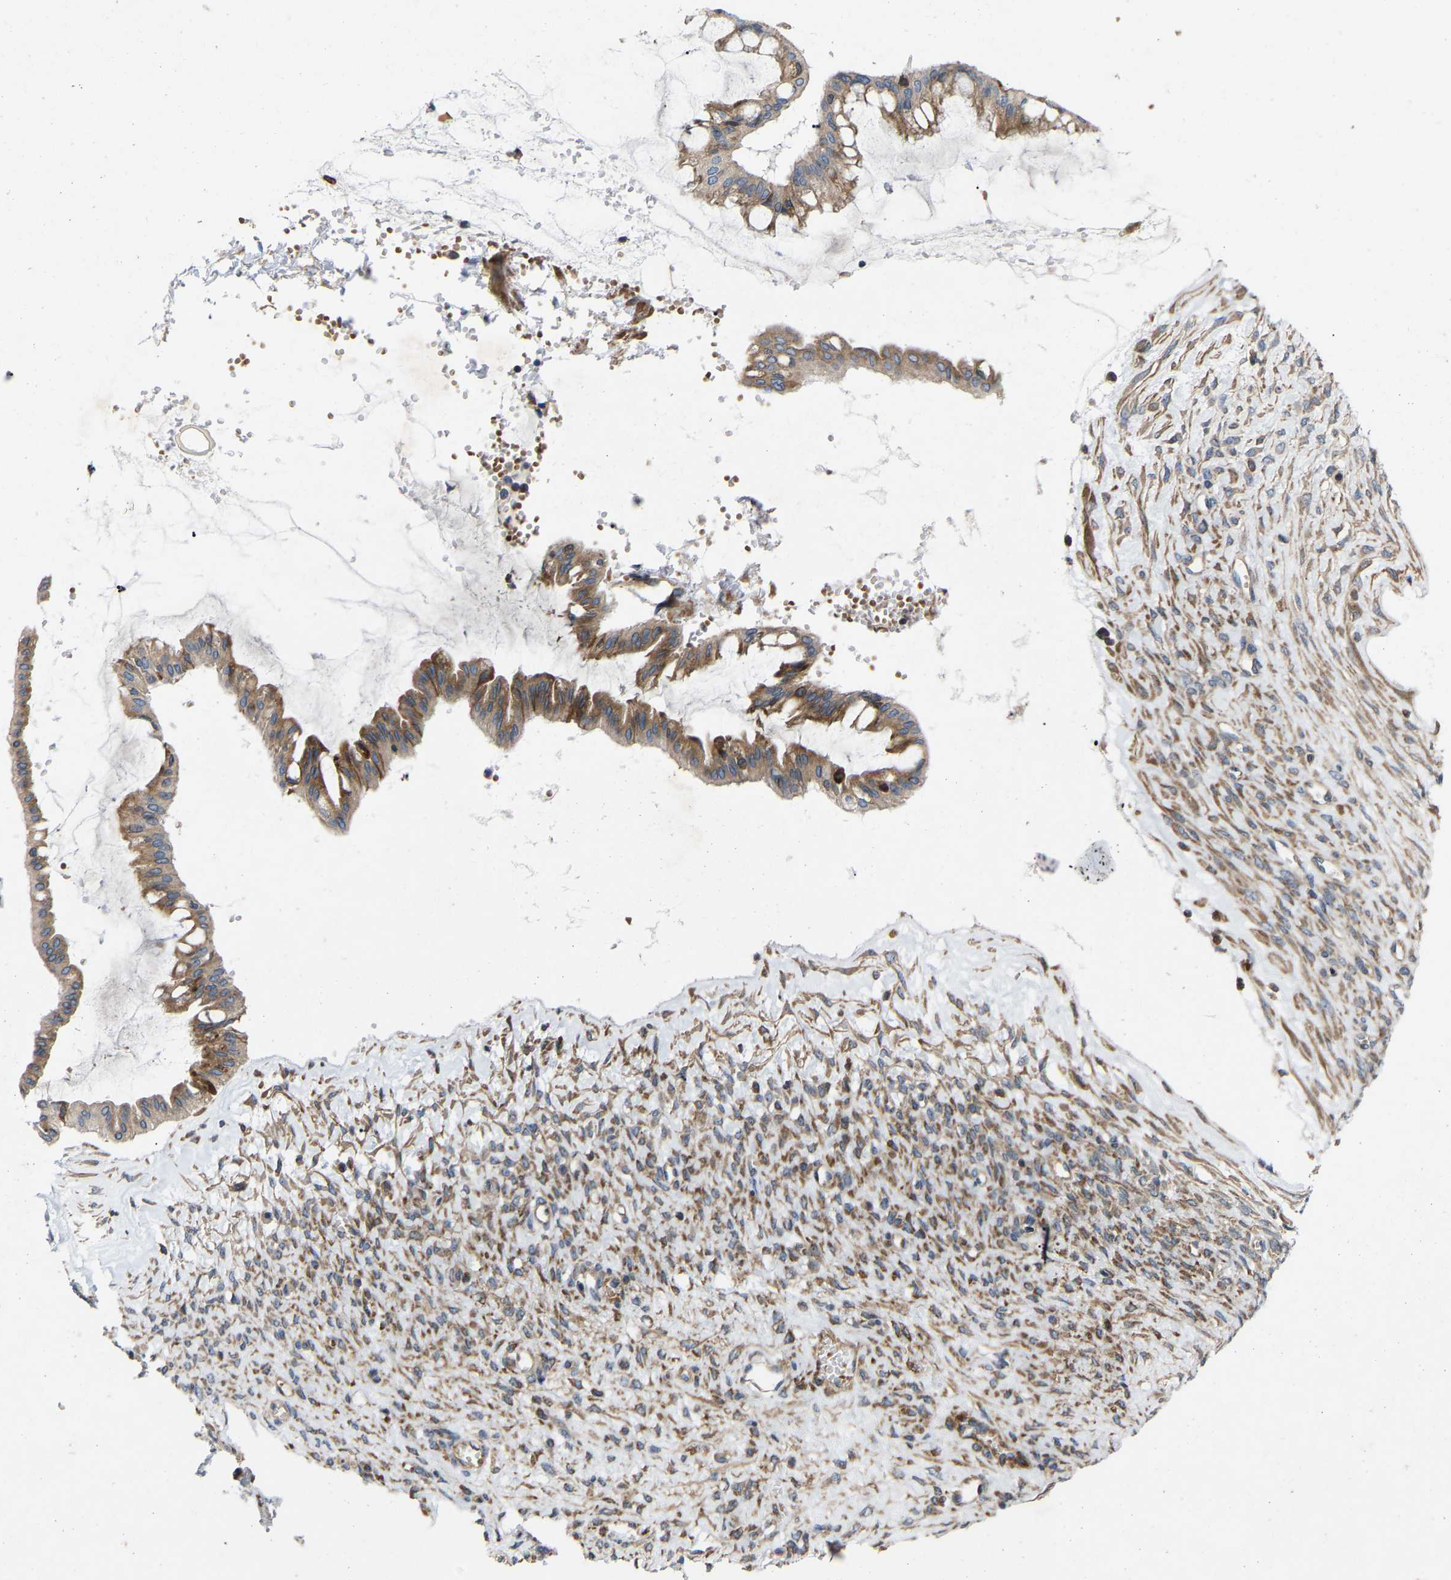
{"staining": {"intensity": "moderate", "quantity": ">75%", "location": "cytoplasmic/membranous"}, "tissue": "ovarian cancer", "cell_type": "Tumor cells", "image_type": "cancer", "snomed": [{"axis": "morphology", "description": "Cystadenocarcinoma, mucinous, NOS"}, {"axis": "topography", "description": "Ovary"}], "caption": "A brown stain shows moderate cytoplasmic/membranous staining of a protein in human ovarian cancer (mucinous cystadenocarcinoma) tumor cells. (DAB IHC, brown staining for protein, blue staining for nuclei).", "gene": "TOR1B", "patient": {"sex": "female", "age": 73}}